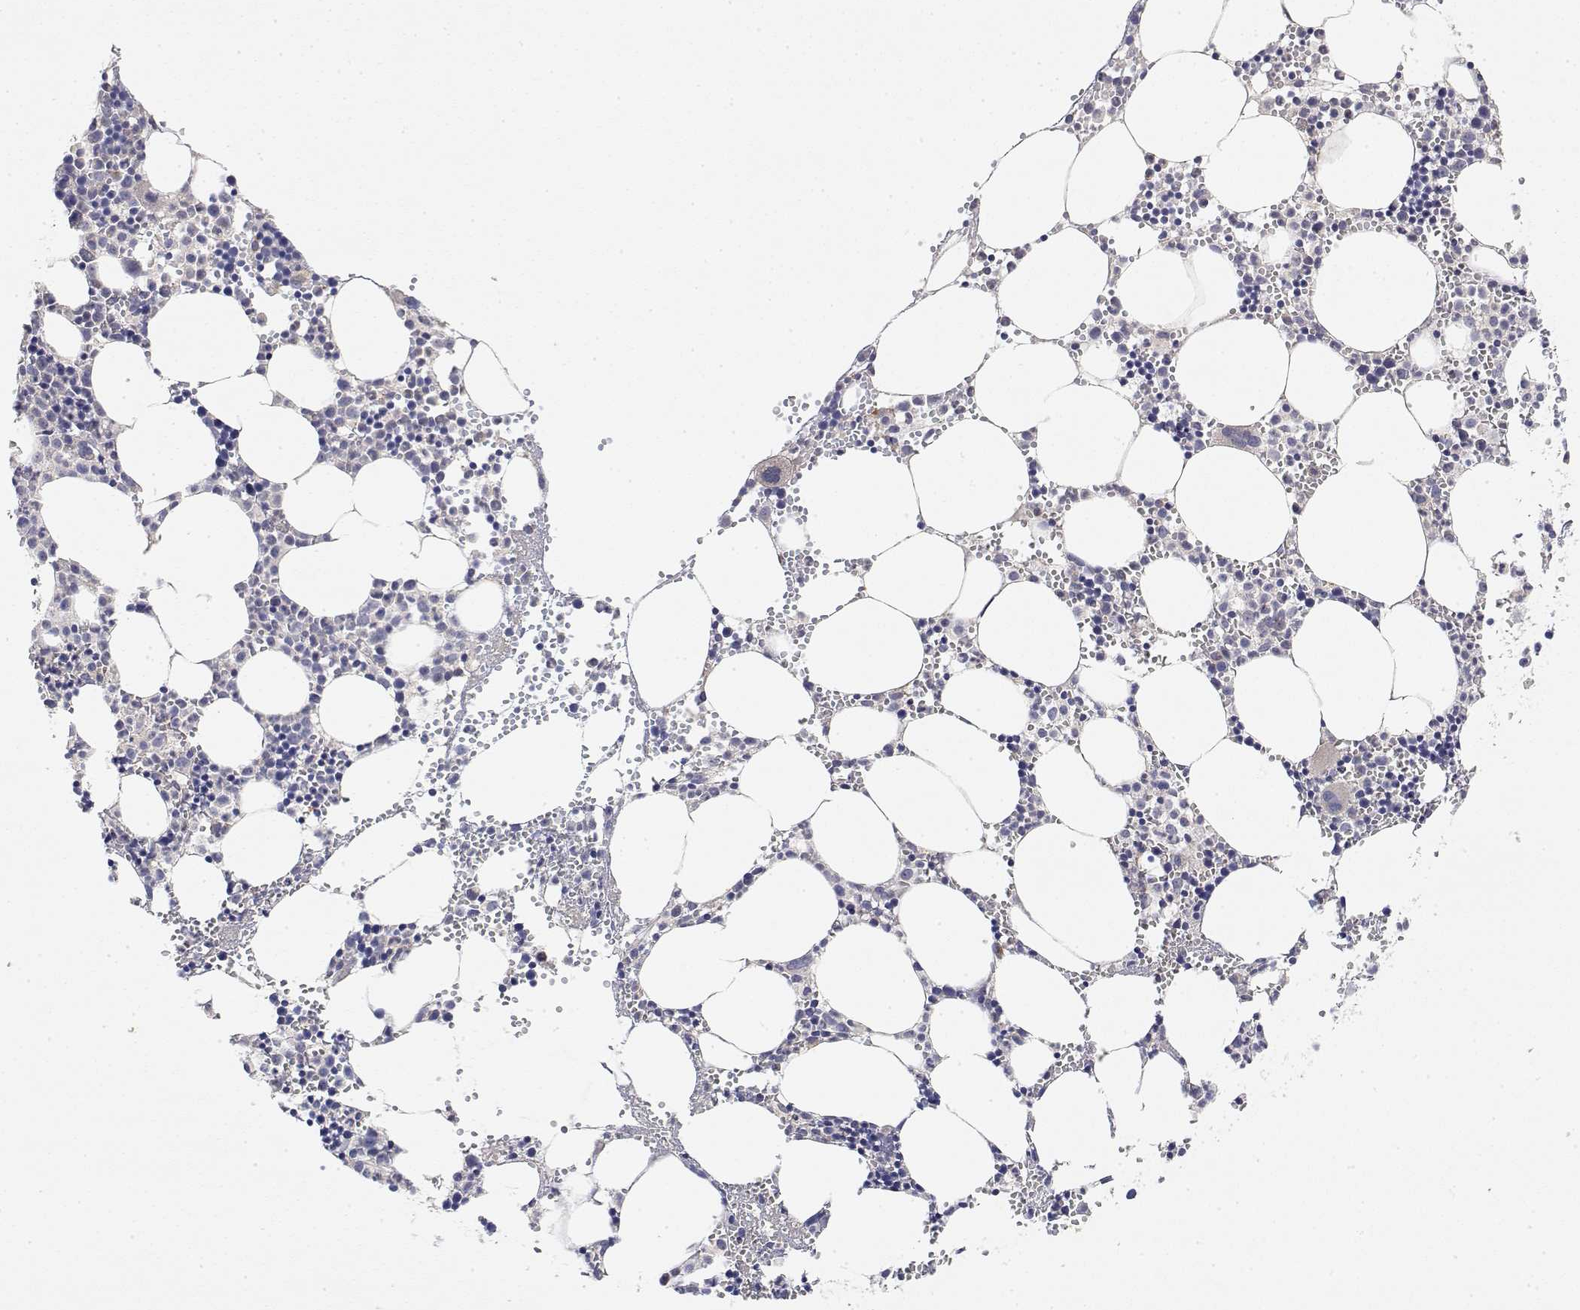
{"staining": {"intensity": "negative", "quantity": "none", "location": "none"}, "tissue": "bone marrow", "cell_type": "Hematopoietic cells", "image_type": "normal", "snomed": [{"axis": "morphology", "description": "Normal tissue, NOS"}, {"axis": "topography", "description": "Bone marrow"}], "caption": "Immunohistochemical staining of benign human bone marrow displays no significant positivity in hematopoietic cells.", "gene": "LONRF3", "patient": {"sex": "male", "age": 89}}